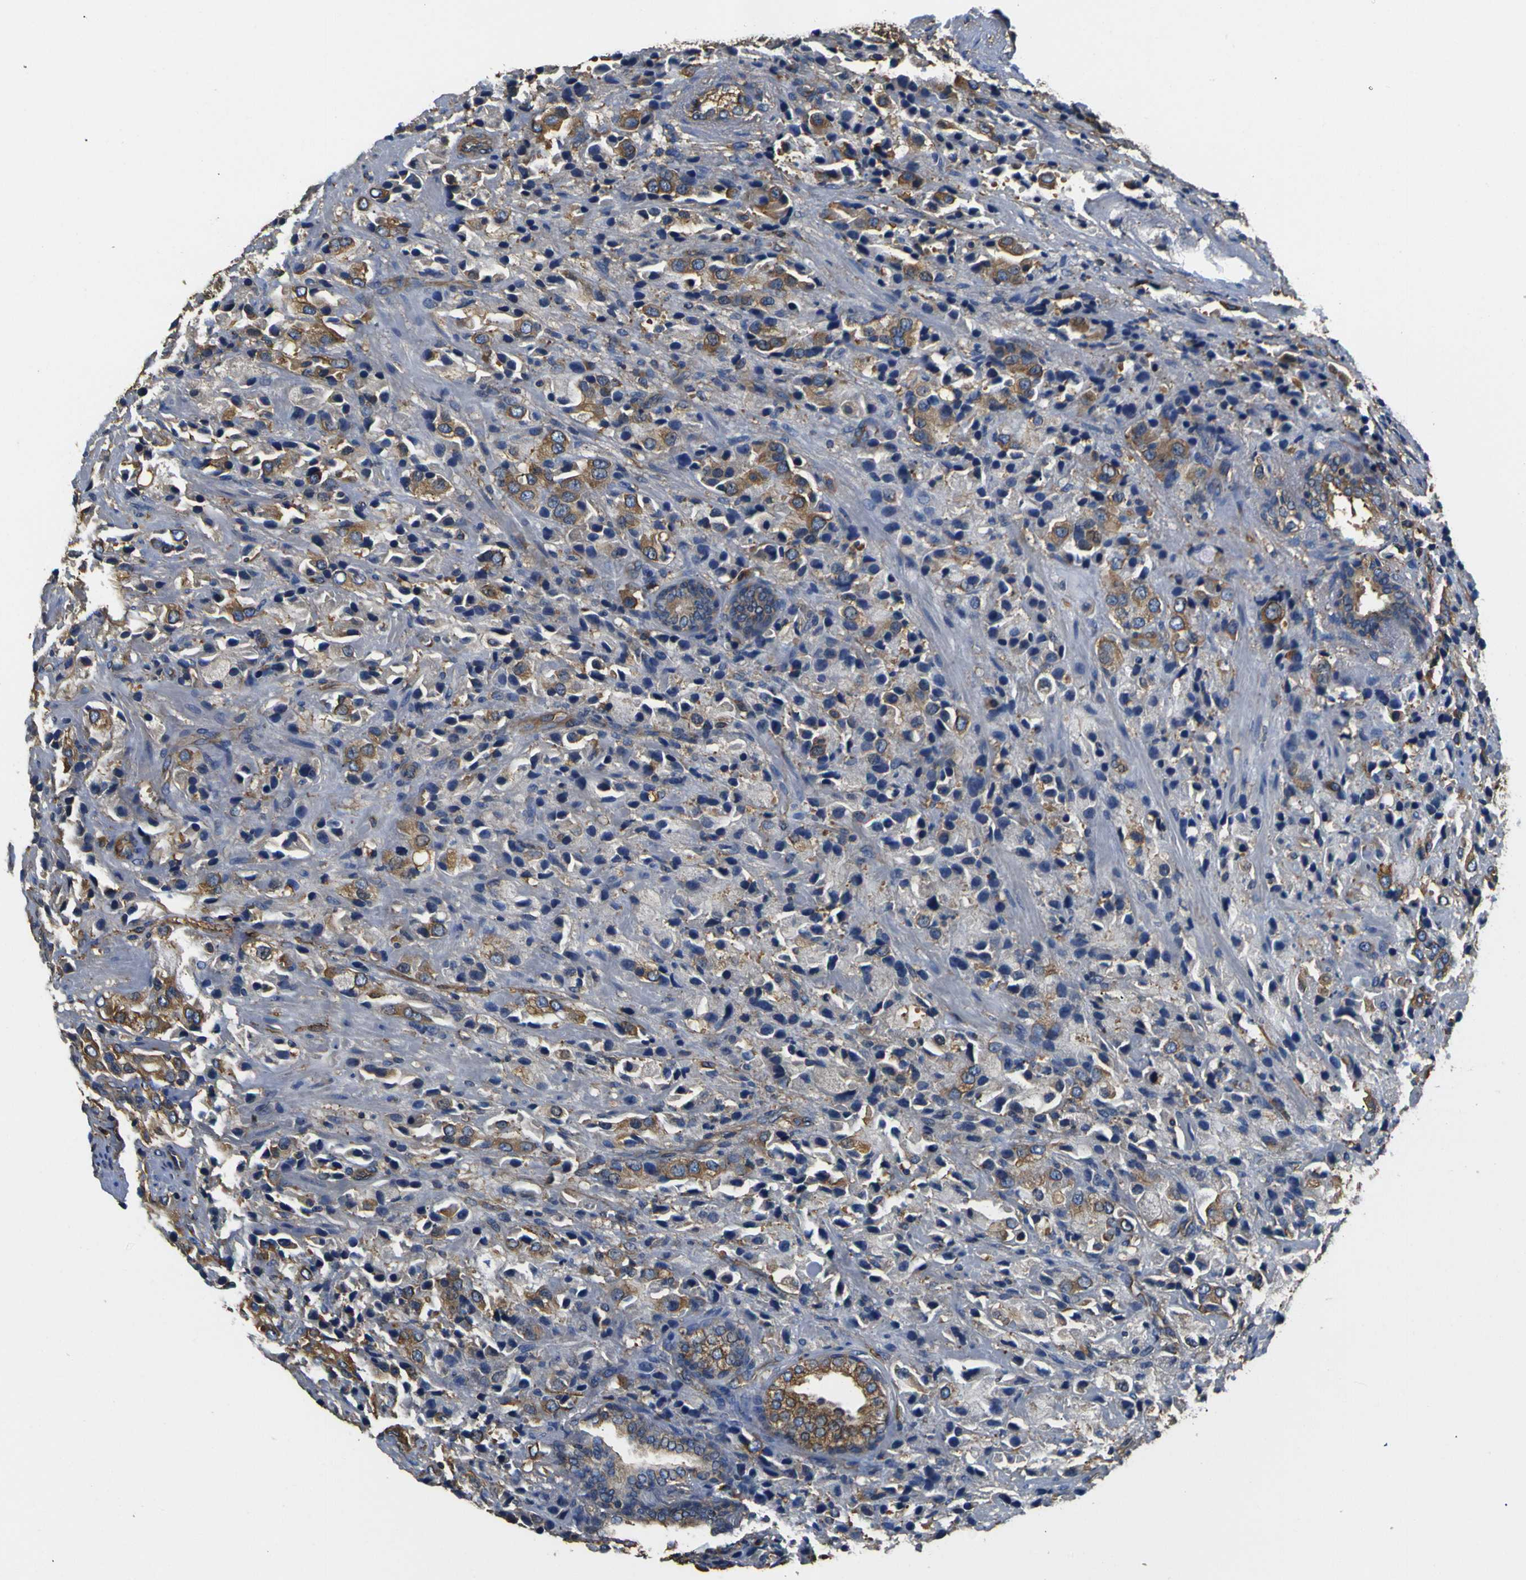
{"staining": {"intensity": "moderate", "quantity": "25%-75%", "location": "cytoplasmic/membranous"}, "tissue": "prostate cancer", "cell_type": "Tumor cells", "image_type": "cancer", "snomed": [{"axis": "morphology", "description": "Adenocarcinoma, High grade"}, {"axis": "topography", "description": "Prostate"}], "caption": "The immunohistochemical stain labels moderate cytoplasmic/membranous positivity in tumor cells of prostate high-grade adenocarcinoma tissue. (DAB = brown stain, brightfield microscopy at high magnification).", "gene": "TUBB", "patient": {"sex": "male", "age": 70}}